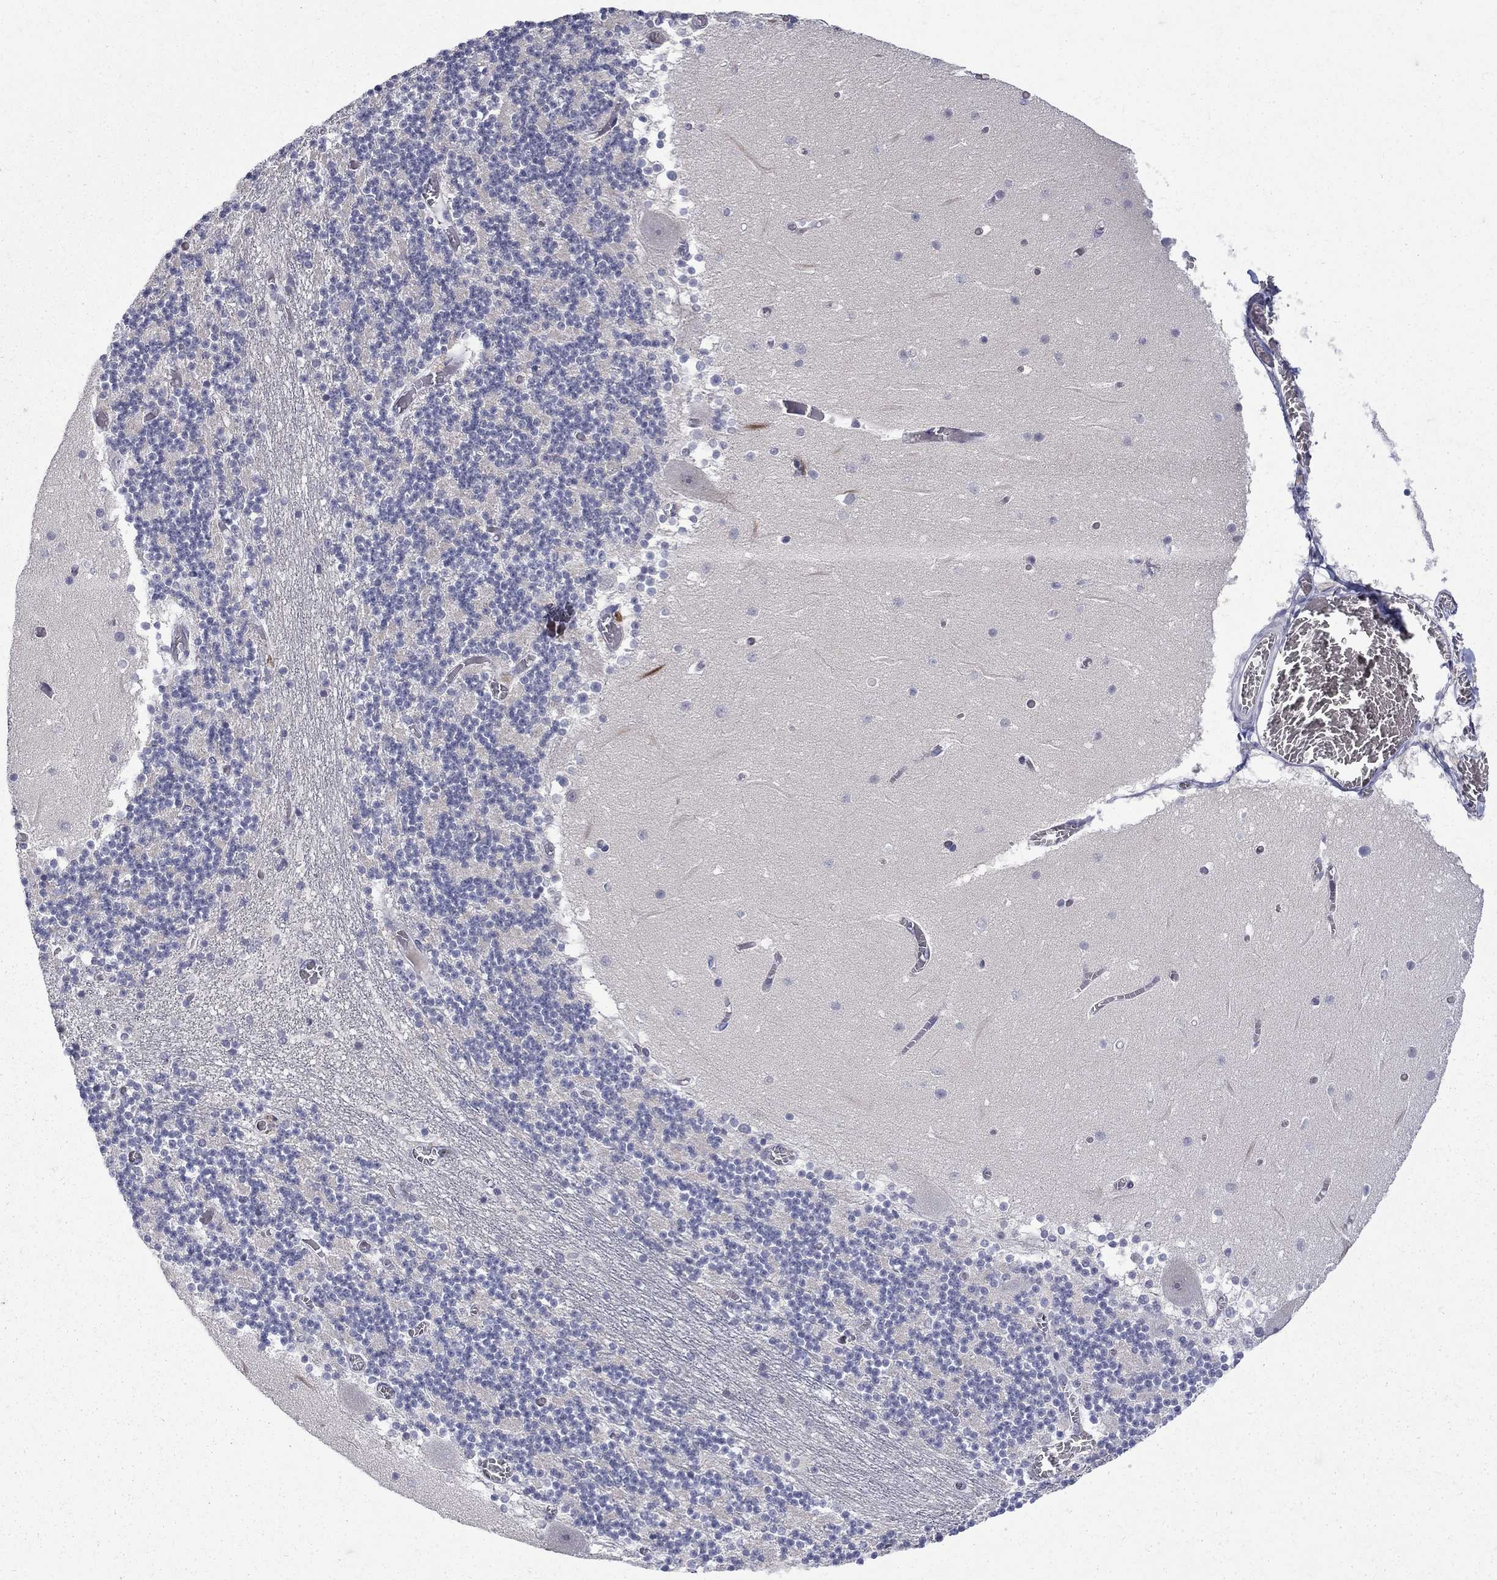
{"staining": {"intensity": "negative", "quantity": "none", "location": "none"}, "tissue": "cerebellum", "cell_type": "Cells in granular layer", "image_type": "normal", "snomed": [{"axis": "morphology", "description": "Normal tissue, NOS"}, {"axis": "topography", "description": "Cerebellum"}], "caption": "A histopathology image of cerebellum stained for a protein exhibits no brown staining in cells in granular layer. (Brightfield microscopy of DAB (3,3'-diaminobenzidine) immunohistochemistry at high magnification).", "gene": "CTNND2", "patient": {"sex": "female", "age": 28}}